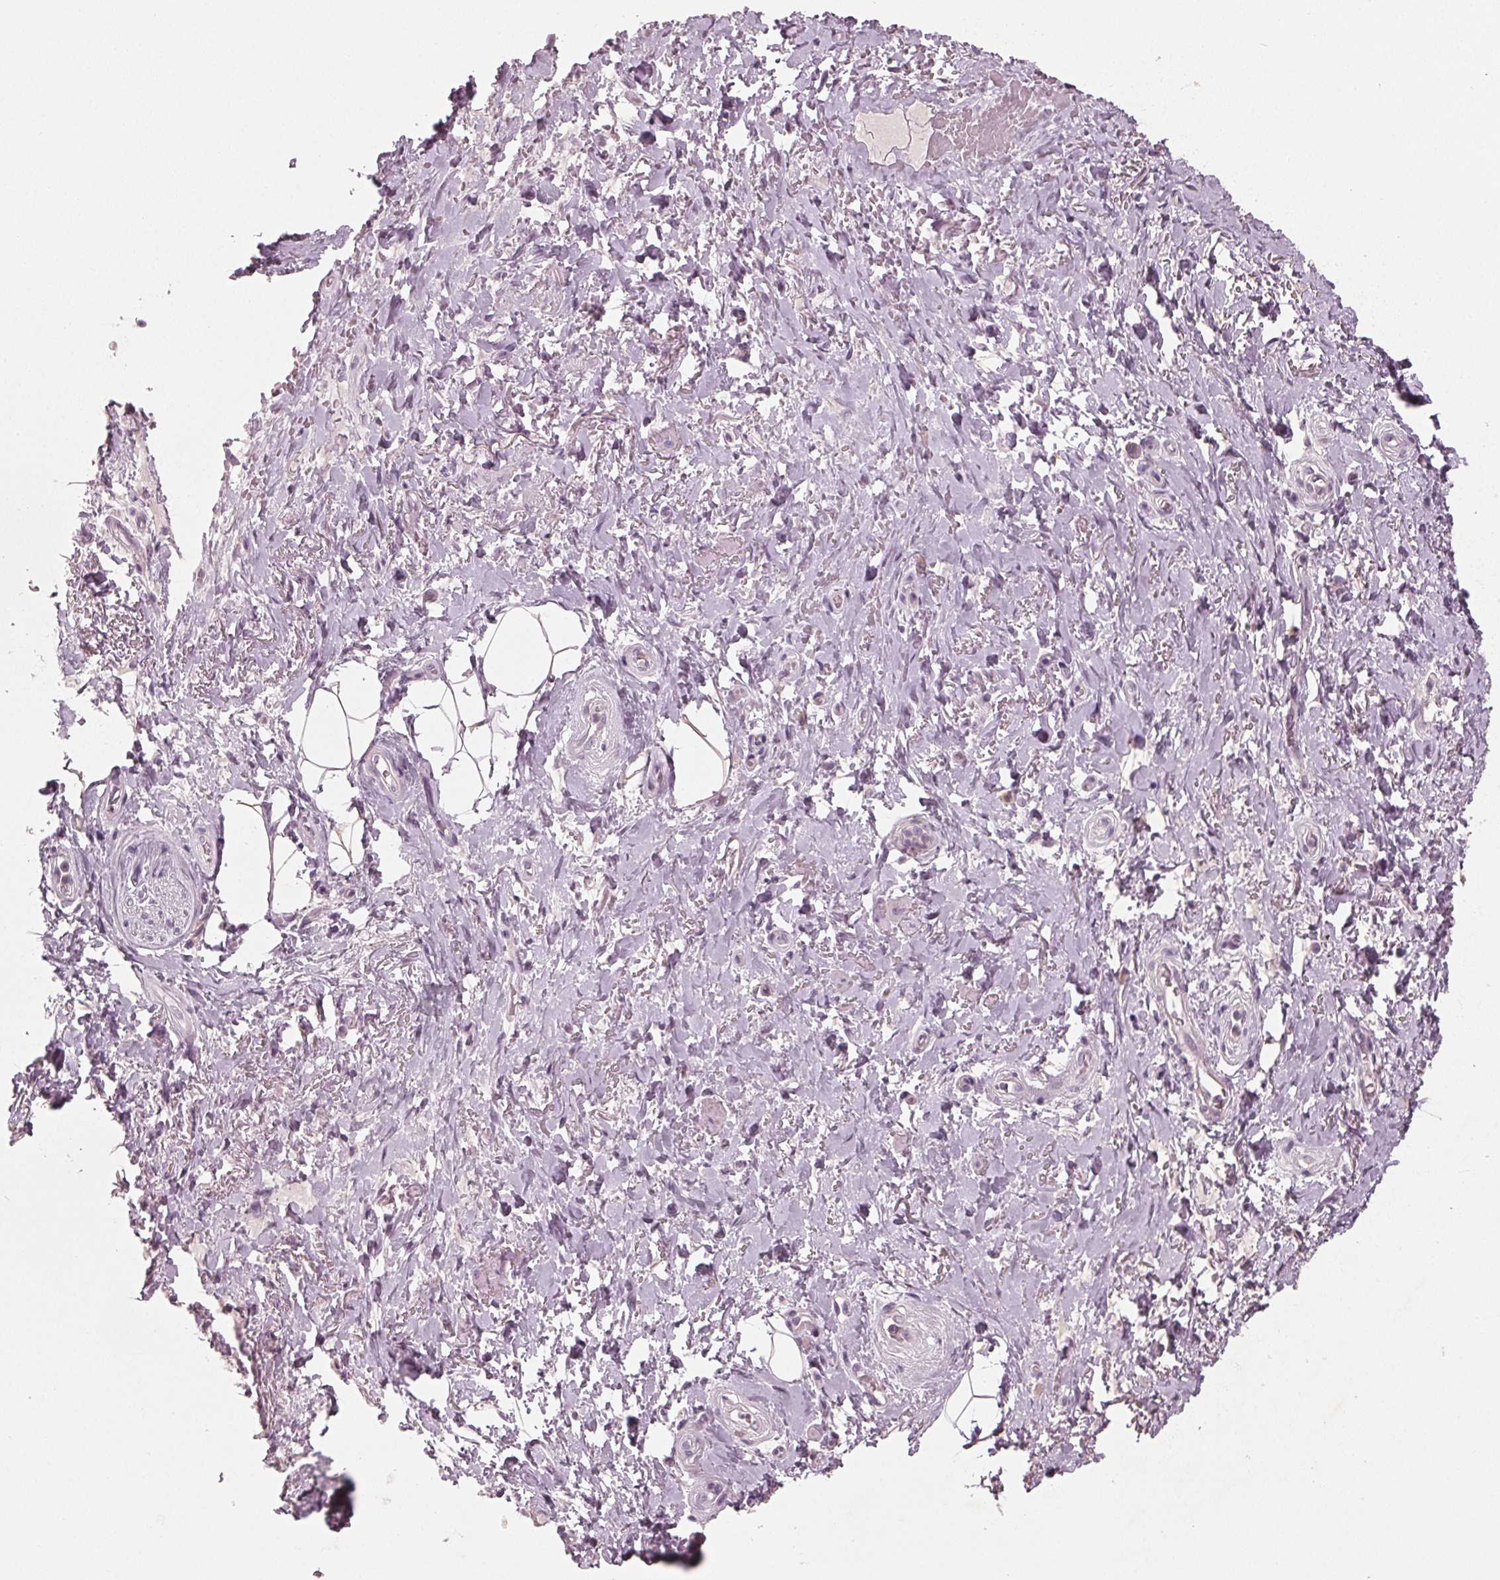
{"staining": {"intensity": "negative", "quantity": "none", "location": "none"}, "tissue": "adipose tissue", "cell_type": "Adipocytes", "image_type": "normal", "snomed": [{"axis": "morphology", "description": "Normal tissue, NOS"}, {"axis": "topography", "description": "Anal"}, {"axis": "topography", "description": "Peripheral nerve tissue"}], "caption": "High power microscopy photomicrograph of an immunohistochemistry image of benign adipose tissue, revealing no significant staining in adipocytes. Brightfield microscopy of immunohistochemistry (IHC) stained with DAB (3,3'-diaminobenzidine) (brown) and hematoxylin (blue), captured at high magnification.", "gene": "TKFC", "patient": {"sex": "male", "age": 53}}